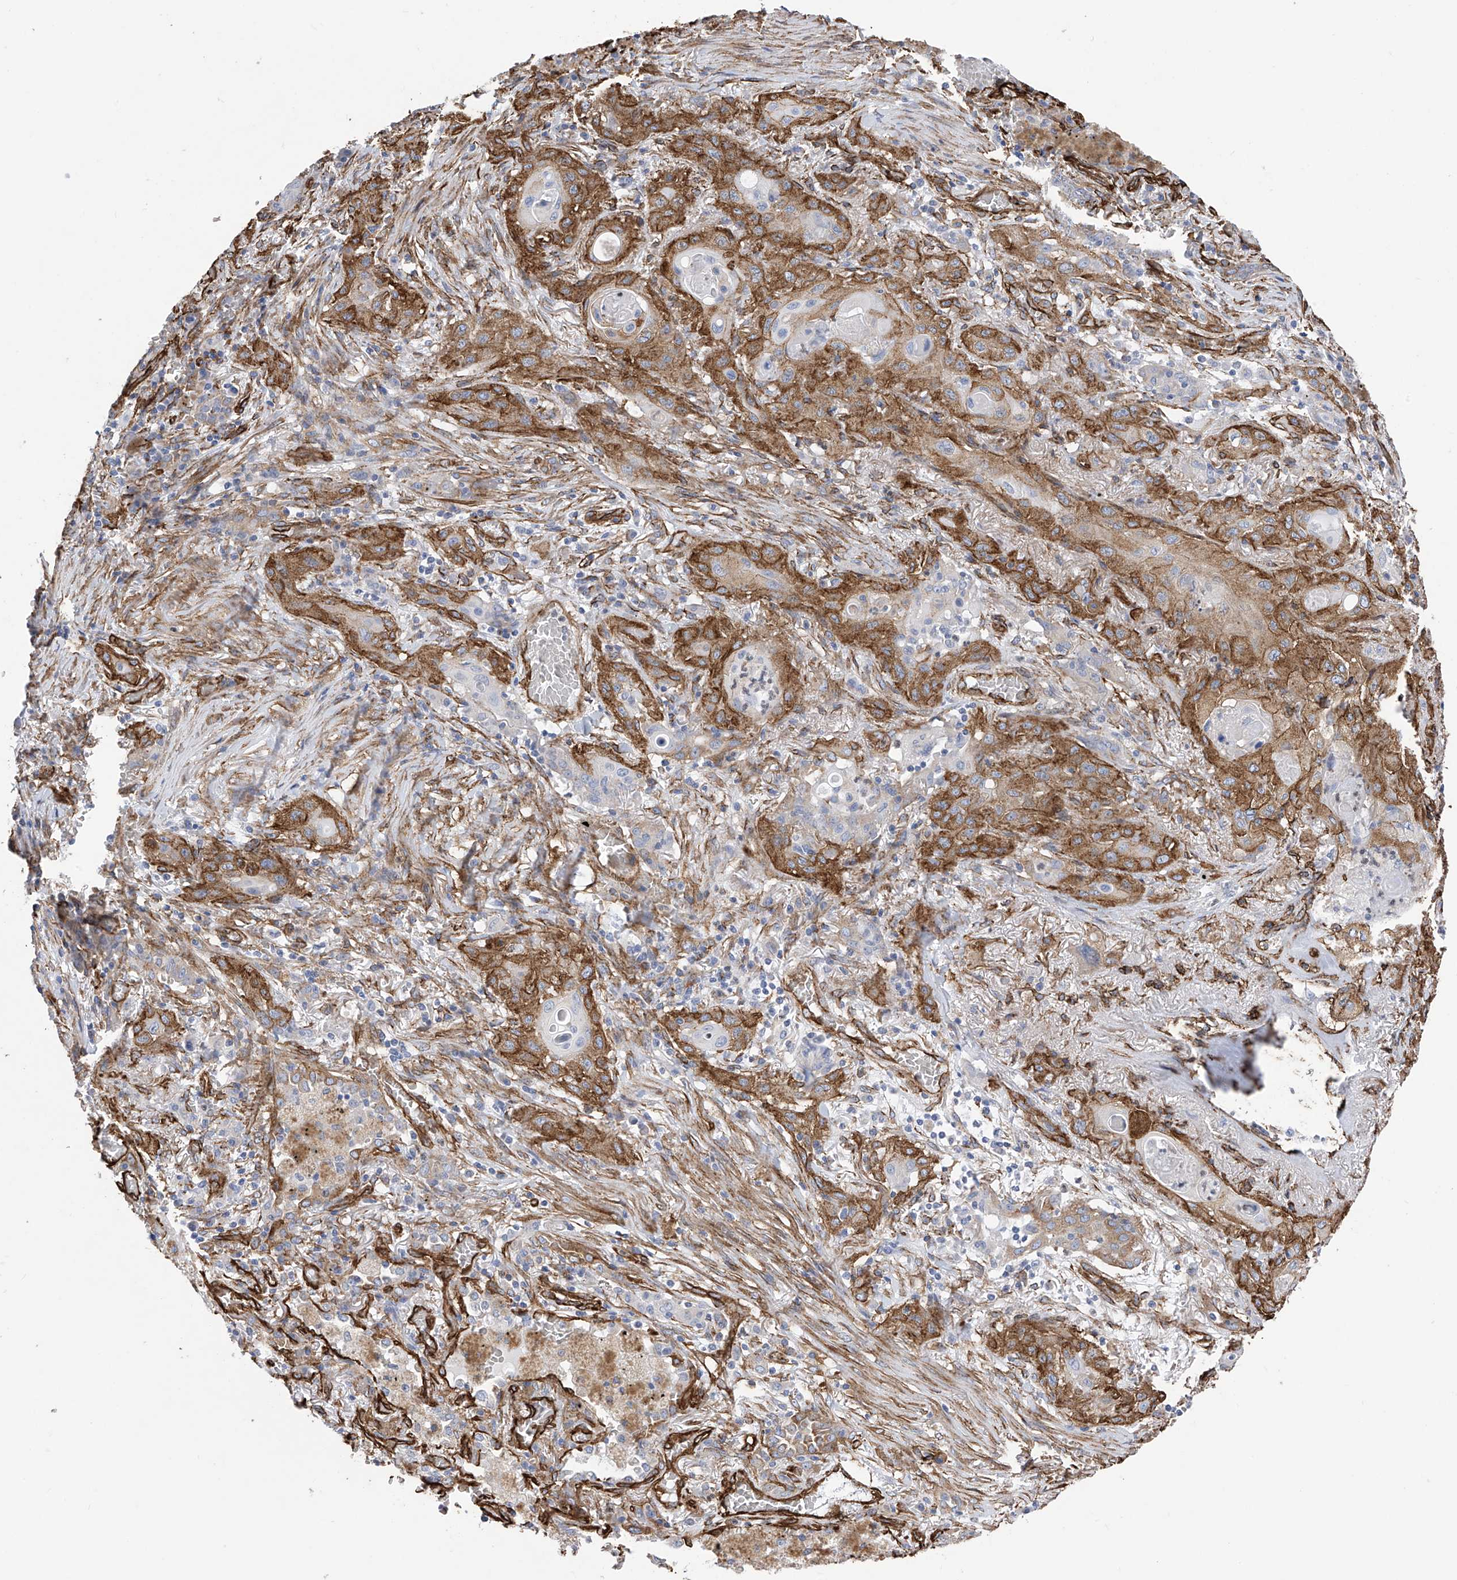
{"staining": {"intensity": "moderate", "quantity": ">75%", "location": "cytoplasmic/membranous"}, "tissue": "lung cancer", "cell_type": "Tumor cells", "image_type": "cancer", "snomed": [{"axis": "morphology", "description": "Squamous cell carcinoma, NOS"}, {"axis": "topography", "description": "Lung"}], "caption": "High-magnification brightfield microscopy of squamous cell carcinoma (lung) stained with DAB (3,3'-diaminobenzidine) (brown) and counterstained with hematoxylin (blue). tumor cells exhibit moderate cytoplasmic/membranous staining is appreciated in about>75% of cells.", "gene": "UBTD1", "patient": {"sex": "female", "age": 47}}